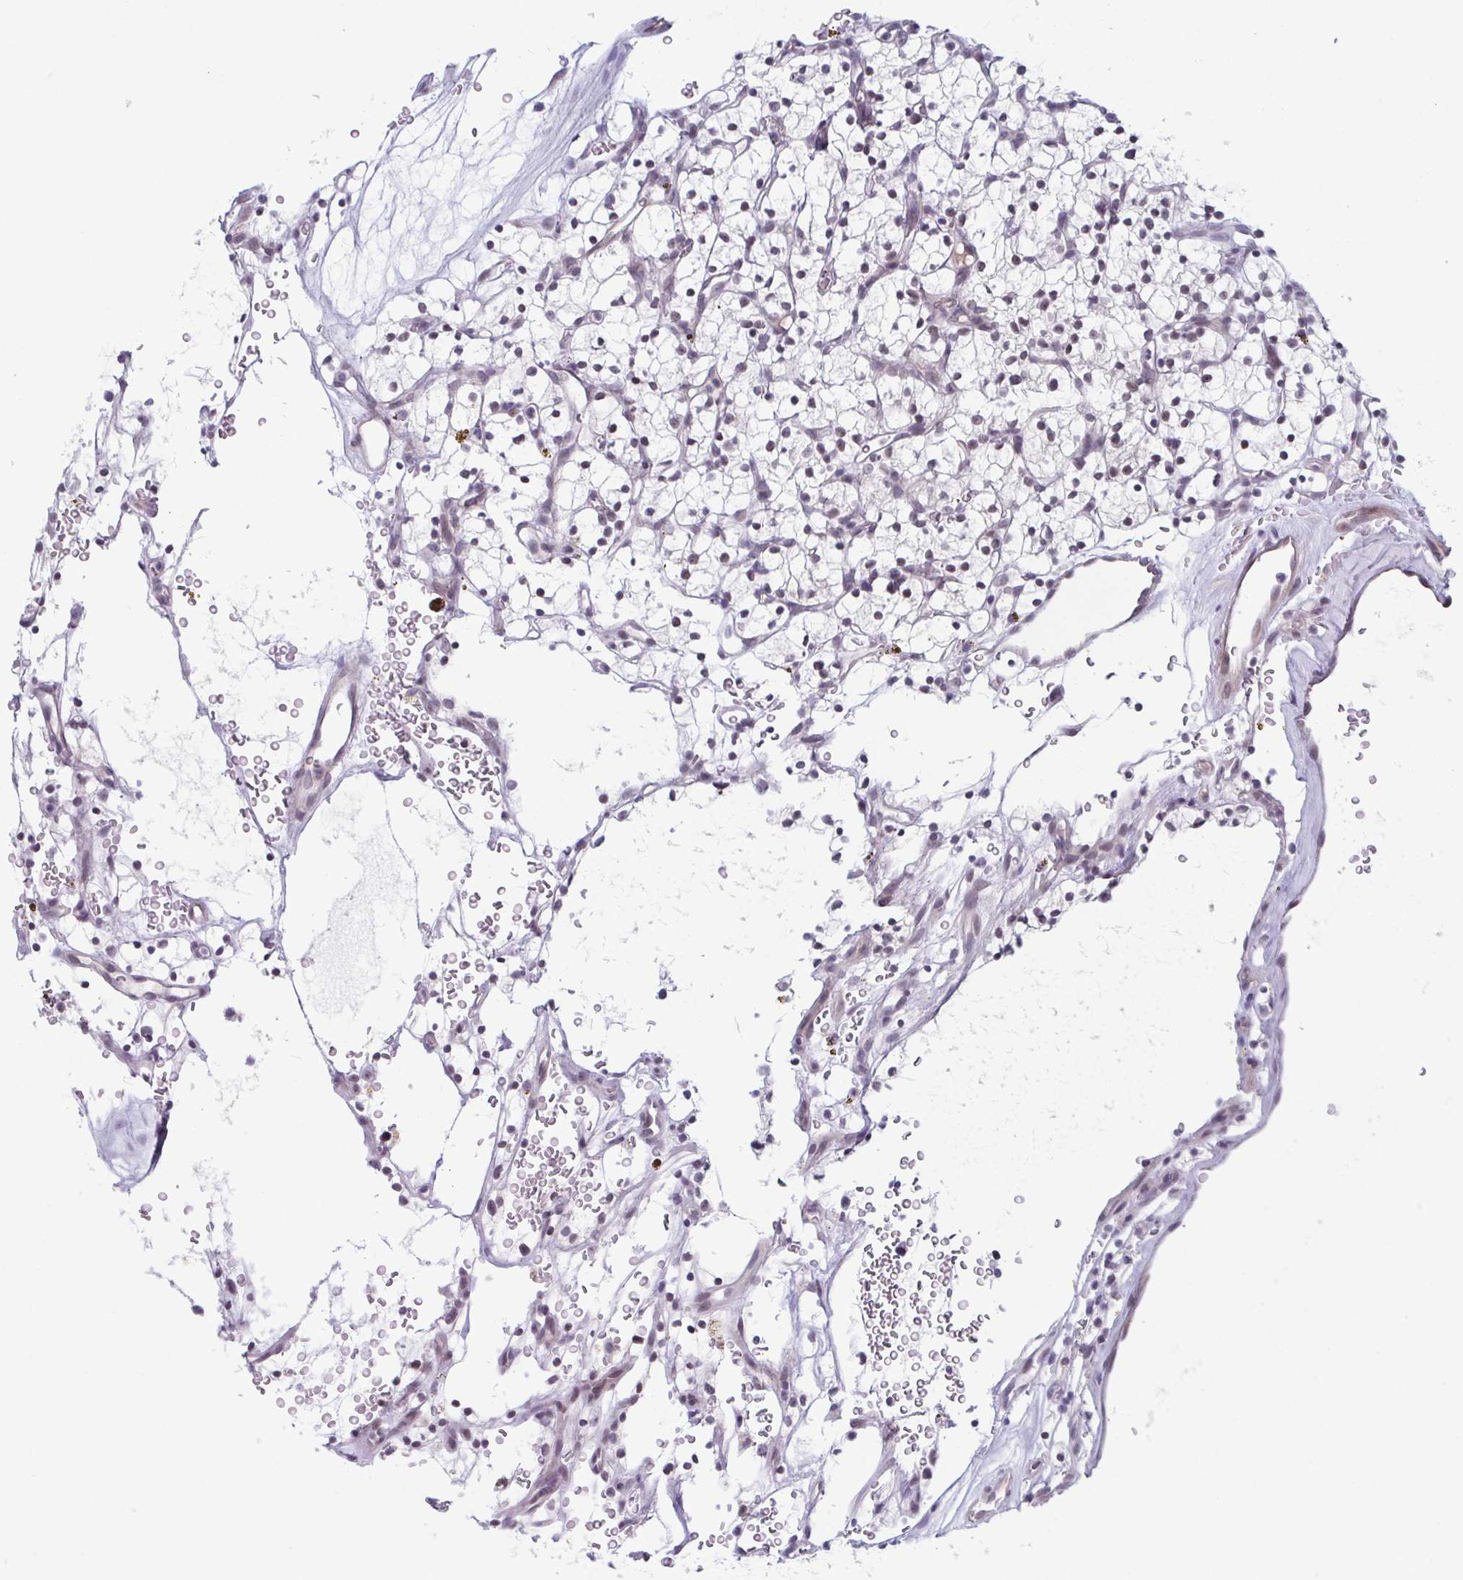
{"staining": {"intensity": "negative", "quantity": "none", "location": "none"}, "tissue": "renal cancer", "cell_type": "Tumor cells", "image_type": "cancer", "snomed": [{"axis": "morphology", "description": "Adenocarcinoma, NOS"}, {"axis": "topography", "description": "Kidney"}], "caption": "High power microscopy histopathology image of an IHC histopathology image of renal cancer (adenocarcinoma), revealing no significant staining in tumor cells.", "gene": "ZFP64", "patient": {"sex": "female", "age": 64}}